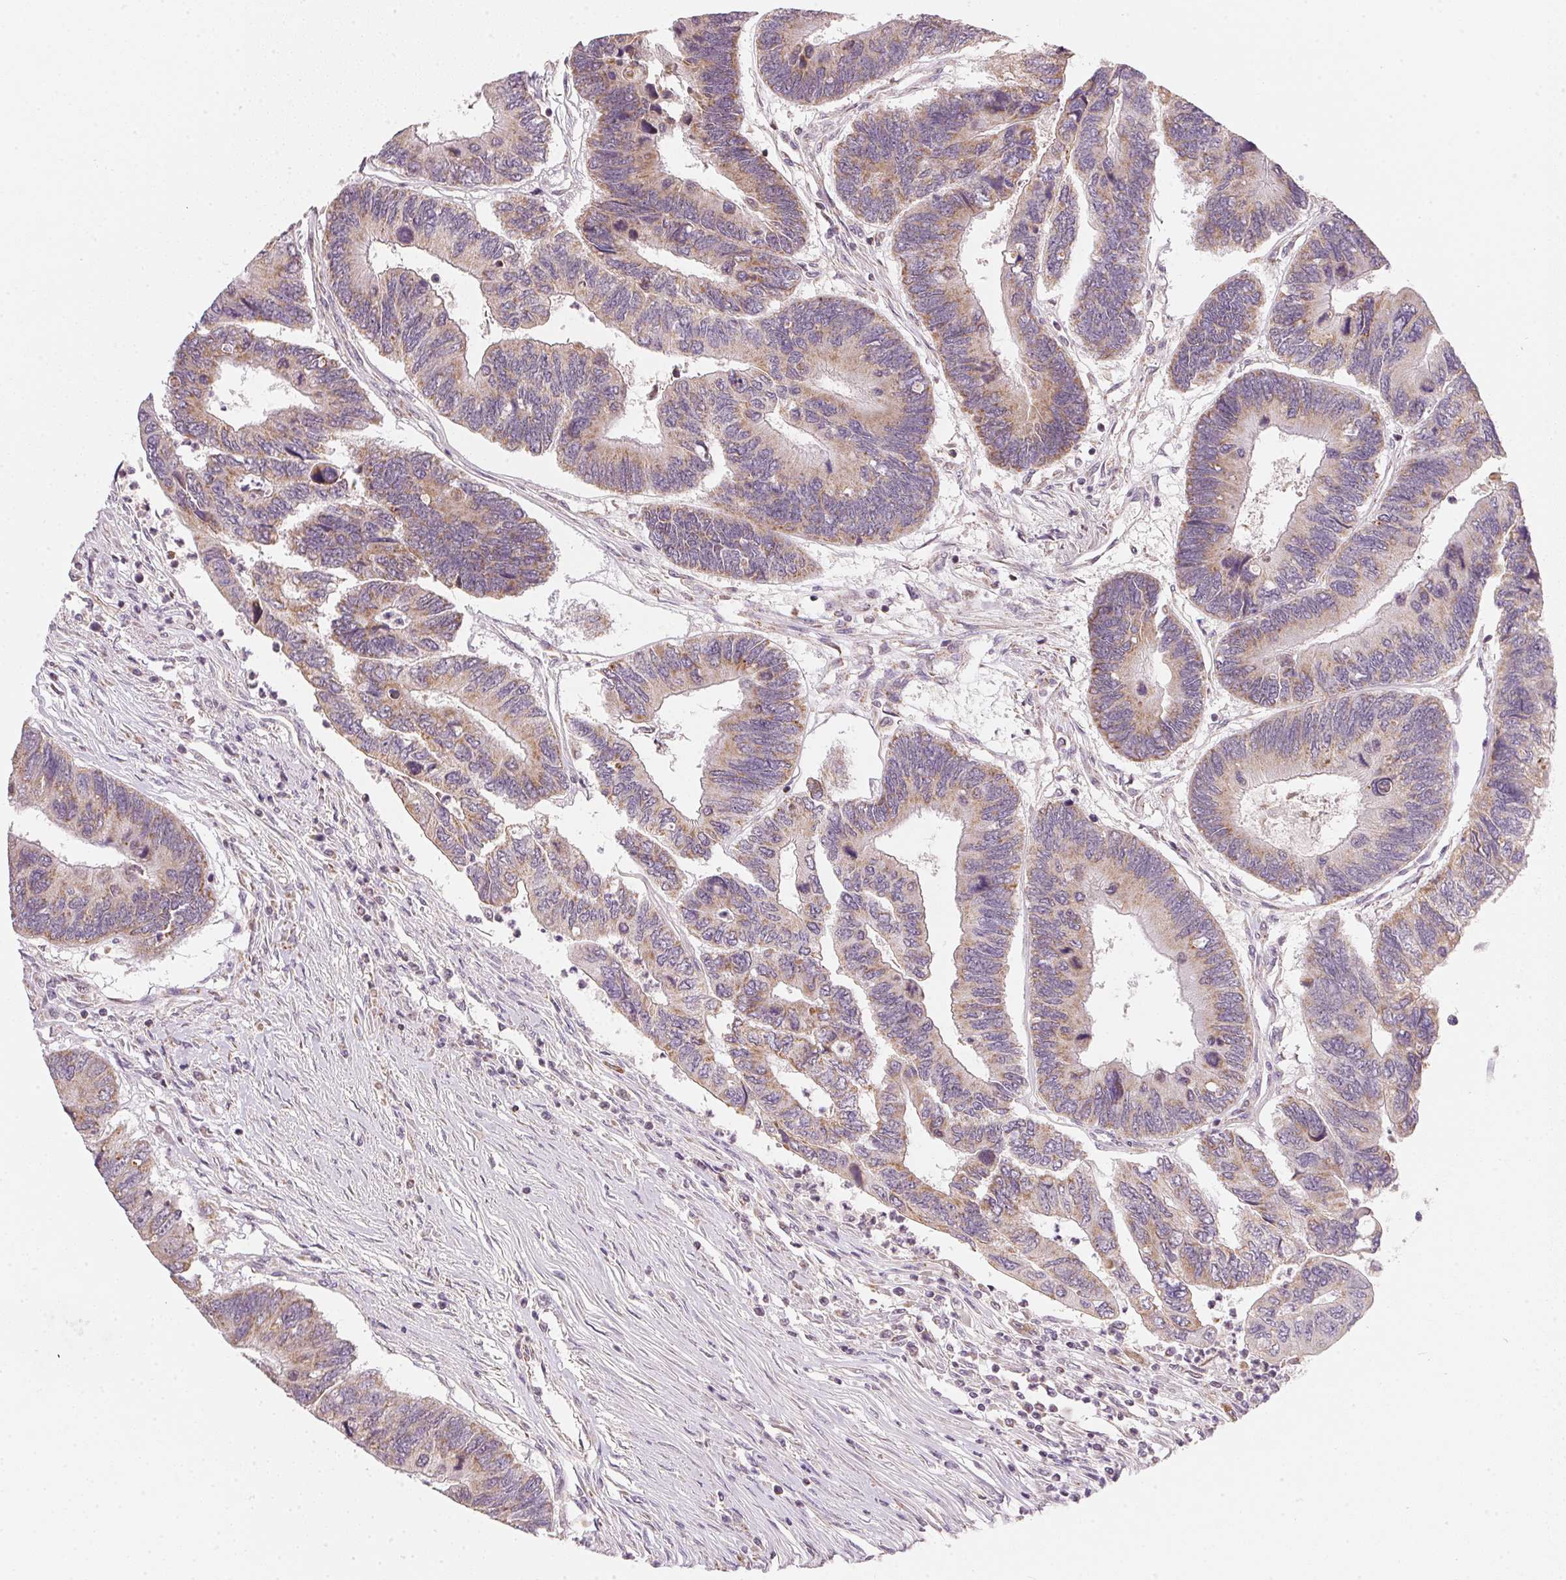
{"staining": {"intensity": "moderate", "quantity": ">75%", "location": "cytoplasmic/membranous"}, "tissue": "colorectal cancer", "cell_type": "Tumor cells", "image_type": "cancer", "snomed": [{"axis": "morphology", "description": "Adenocarcinoma, NOS"}, {"axis": "topography", "description": "Colon"}], "caption": "Immunohistochemical staining of human adenocarcinoma (colorectal) shows moderate cytoplasmic/membranous protein expression in about >75% of tumor cells.", "gene": "COQ7", "patient": {"sex": "female", "age": 67}}